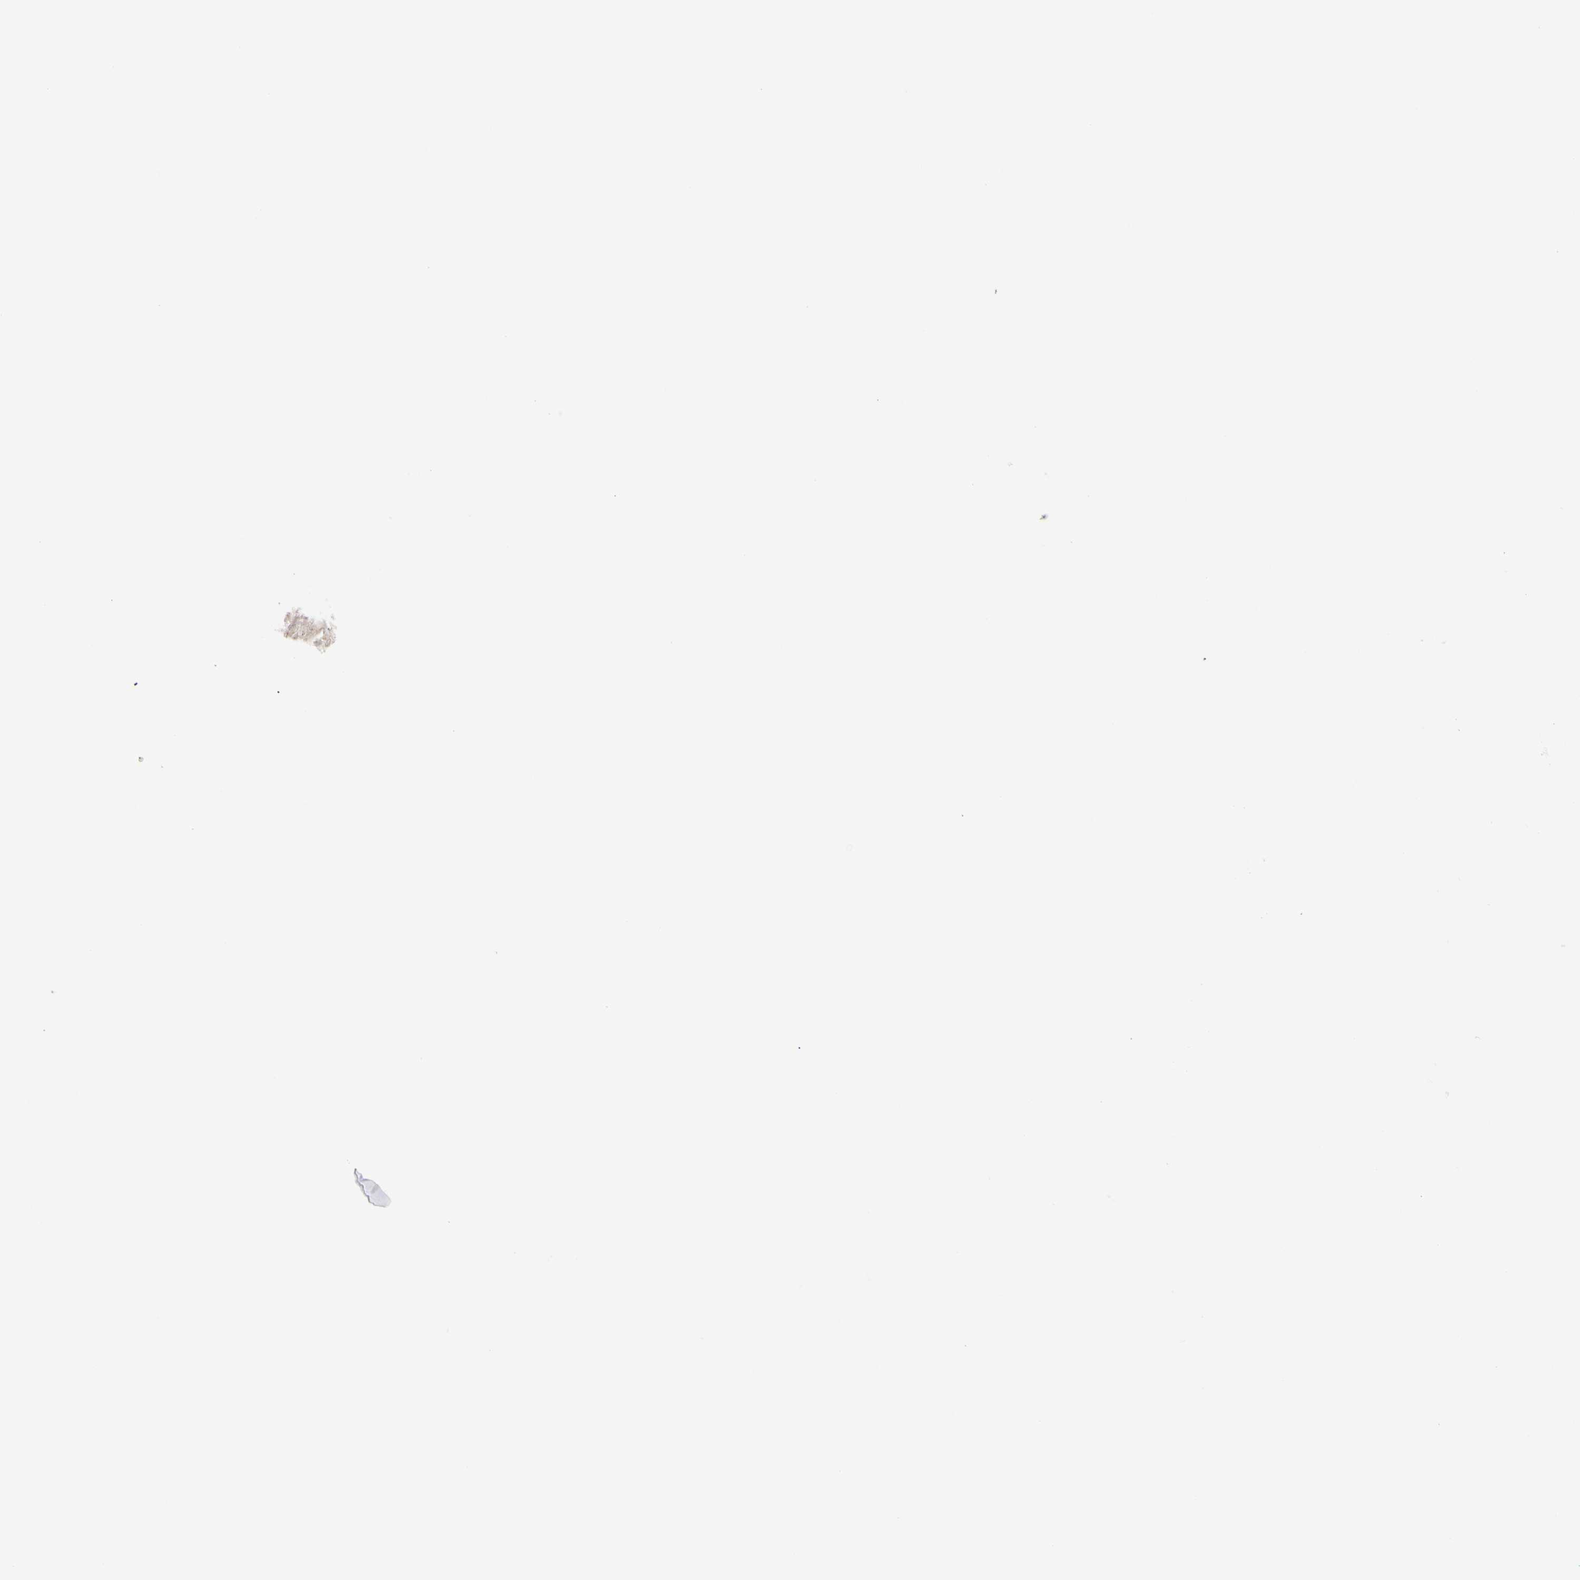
{"staining": {"intensity": "moderate", "quantity": ">75%", "location": "cytoplasmic/membranous"}, "tissue": "skin cancer", "cell_type": "Tumor cells", "image_type": "cancer", "snomed": [{"axis": "morphology", "description": "Squamous cell carcinoma, NOS"}, {"axis": "topography", "description": "Skin"}], "caption": "Immunohistochemical staining of human skin cancer (squamous cell carcinoma) displays medium levels of moderate cytoplasmic/membranous staining in about >75% of tumor cells.", "gene": "BMF", "patient": {"sex": "female", "age": 59}}